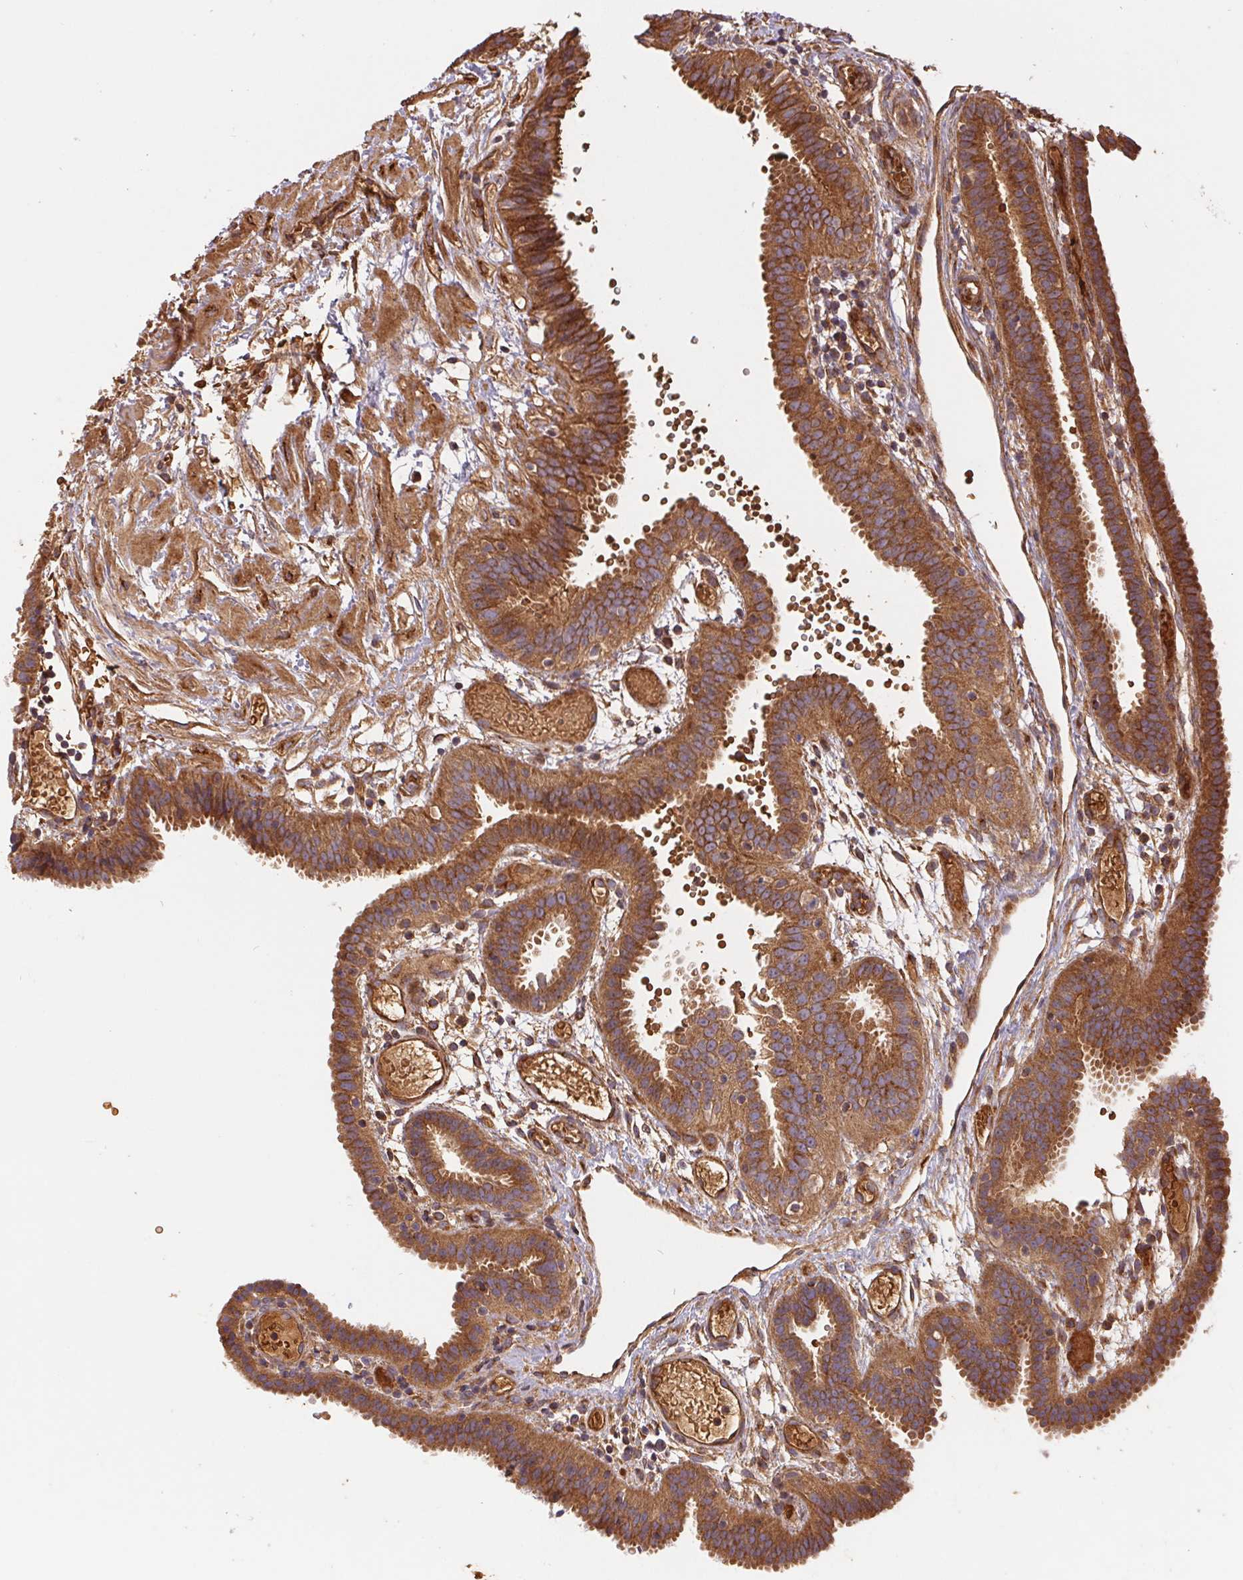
{"staining": {"intensity": "strong", "quantity": ">75%", "location": "cytoplasmic/membranous"}, "tissue": "fallopian tube", "cell_type": "Glandular cells", "image_type": "normal", "snomed": [{"axis": "morphology", "description": "Normal tissue, NOS"}, {"axis": "topography", "description": "Fallopian tube"}], "caption": "Brown immunohistochemical staining in benign human fallopian tube shows strong cytoplasmic/membranous positivity in about >75% of glandular cells.", "gene": "USE1", "patient": {"sex": "female", "age": 37}}